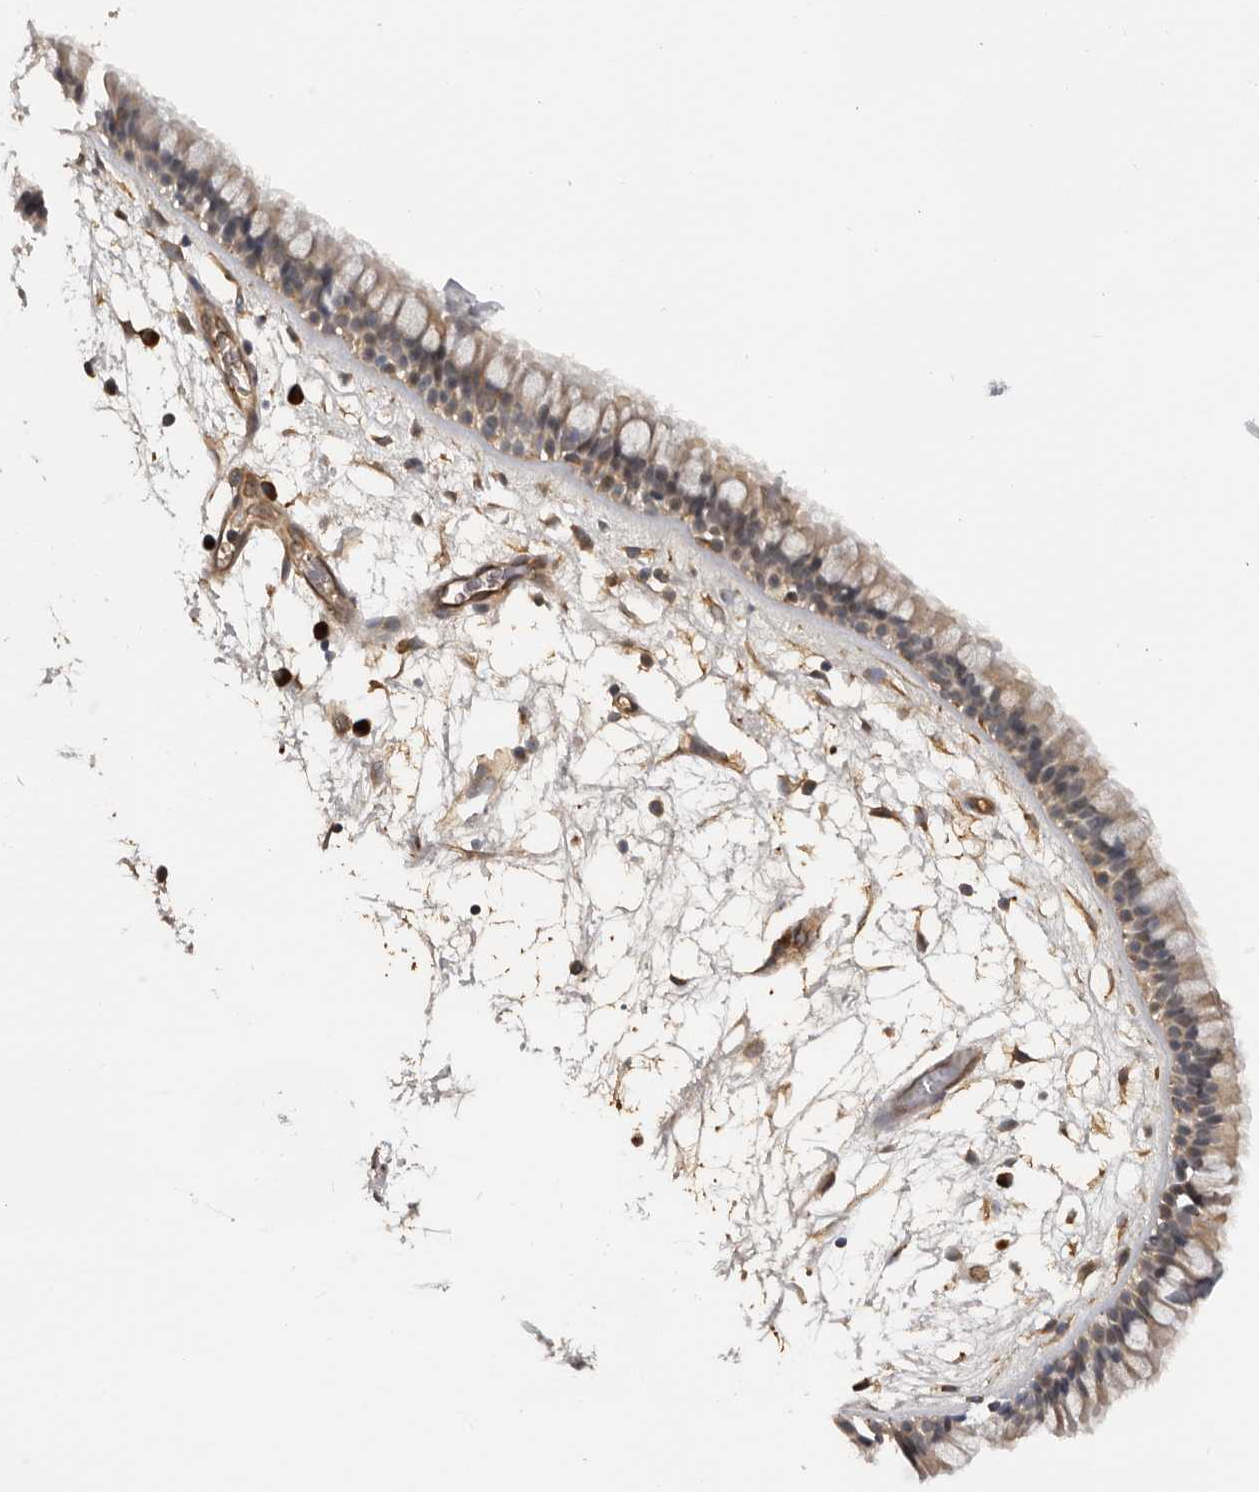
{"staining": {"intensity": "moderate", "quantity": ">75%", "location": "cytoplasmic/membranous"}, "tissue": "nasopharynx", "cell_type": "Respiratory epithelial cells", "image_type": "normal", "snomed": [{"axis": "morphology", "description": "Normal tissue, NOS"}, {"axis": "morphology", "description": "Inflammation, NOS"}, {"axis": "topography", "description": "Nasopharynx"}], "caption": "Approximately >75% of respiratory epithelial cells in benign nasopharynx exhibit moderate cytoplasmic/membranous protein positivity as visualized by brown immunohistochemical staining.", "gene": "RNF157", "patient": {"sex": "male", "age": 48}}